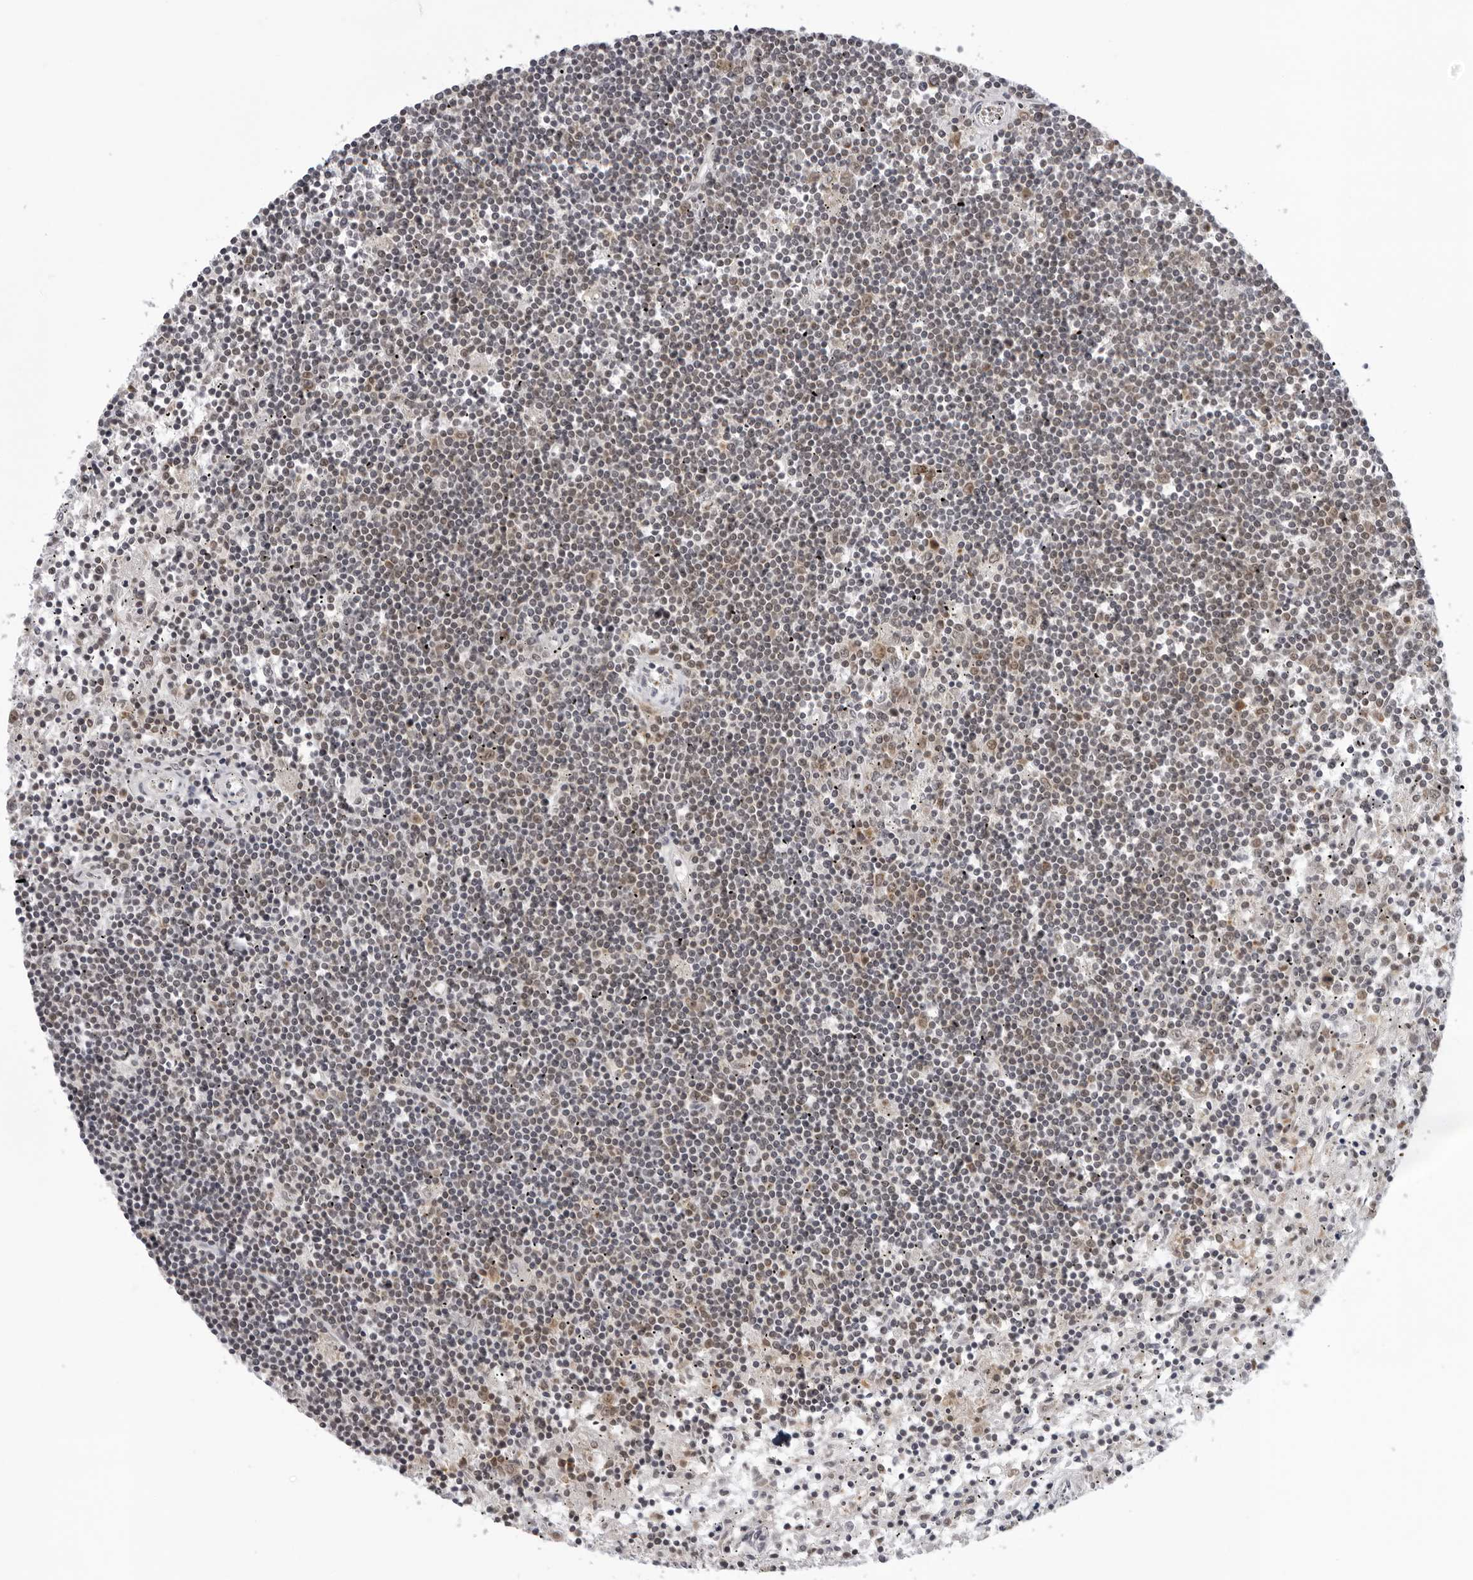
{"staining": {"intensity": "negative", "quantity": "none", "location": "none"}, "tissue": "lymphoma", "cell_type": "Tumor cells", "image_type": "cancer", "snomed": [{"axis": "morphology", "description": "Malignant lymphoma, non-Hodgkin's type, Low grade"}, {"axis": "topography", "description": "Spleen"}], "caption": "Protein analysis of low-grade malignant lymphoma, non-Hodgkin's type demonstrates no significant positivity in tumor cells.", "gene": "MRPS15", "patient": {"sex": "male", "age": 76}}